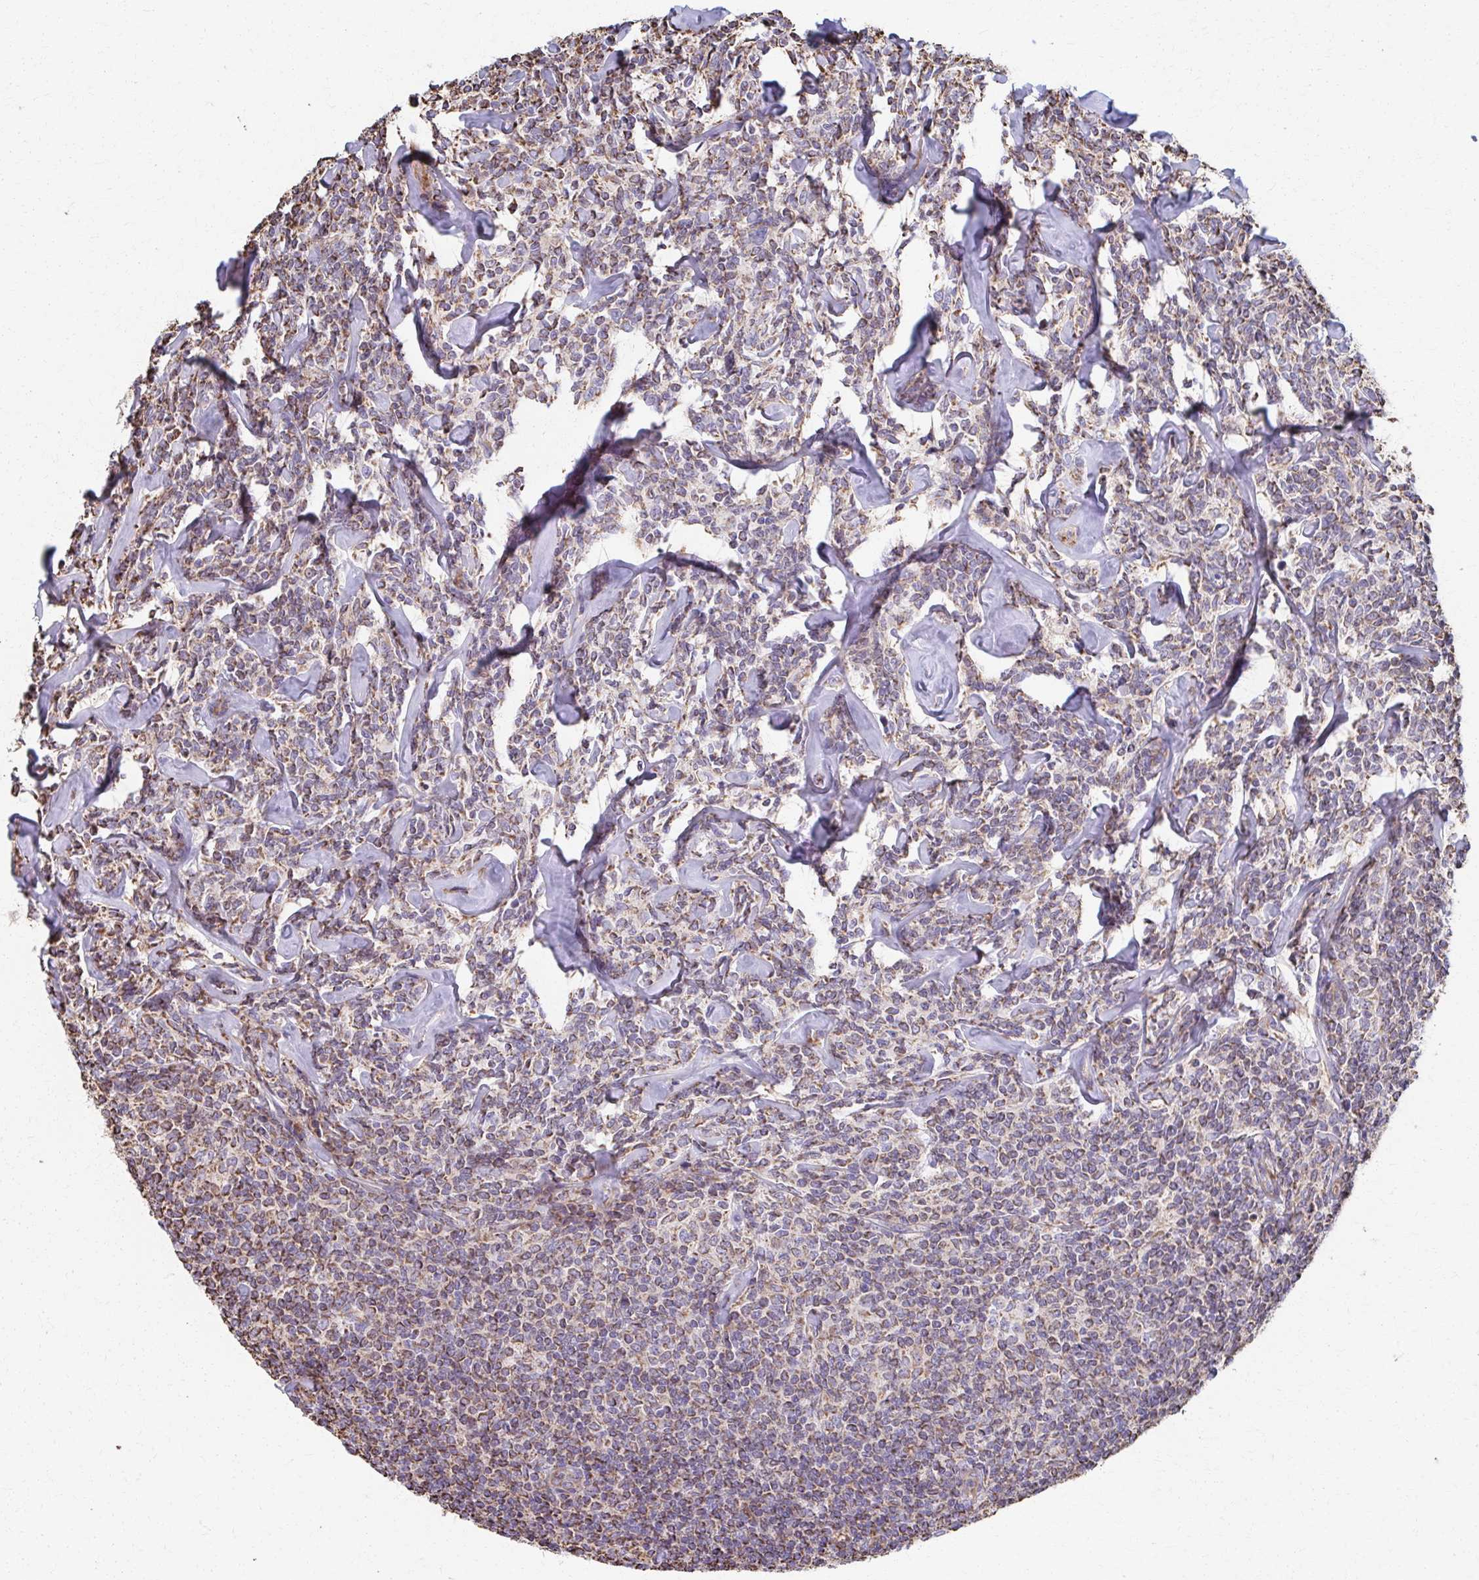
{"staining": {"intensity": "moderate", "quantity": "<25%", "location": "cytoplasmic/membranous"}, "tissue": "lymphoma", "cell_type": "Tumor cells", "image_type": "cancer", "snomed": [{"axis": "morphology", "description": "Malignant lymphoma, non-Hodgkin's type, Low grade"}, {"axis": "topography", "description": "Lymph node"}], "caption": "Immunohistochemistry of human low-grade malignant lymphoma, non-Hodgkin's type reveals low levels of moderate cytoplasmic/membranous expression in approximately <25% of tumor cells.", "gene": "SAT1", "patient": {"sex": "female", "age": 56}}